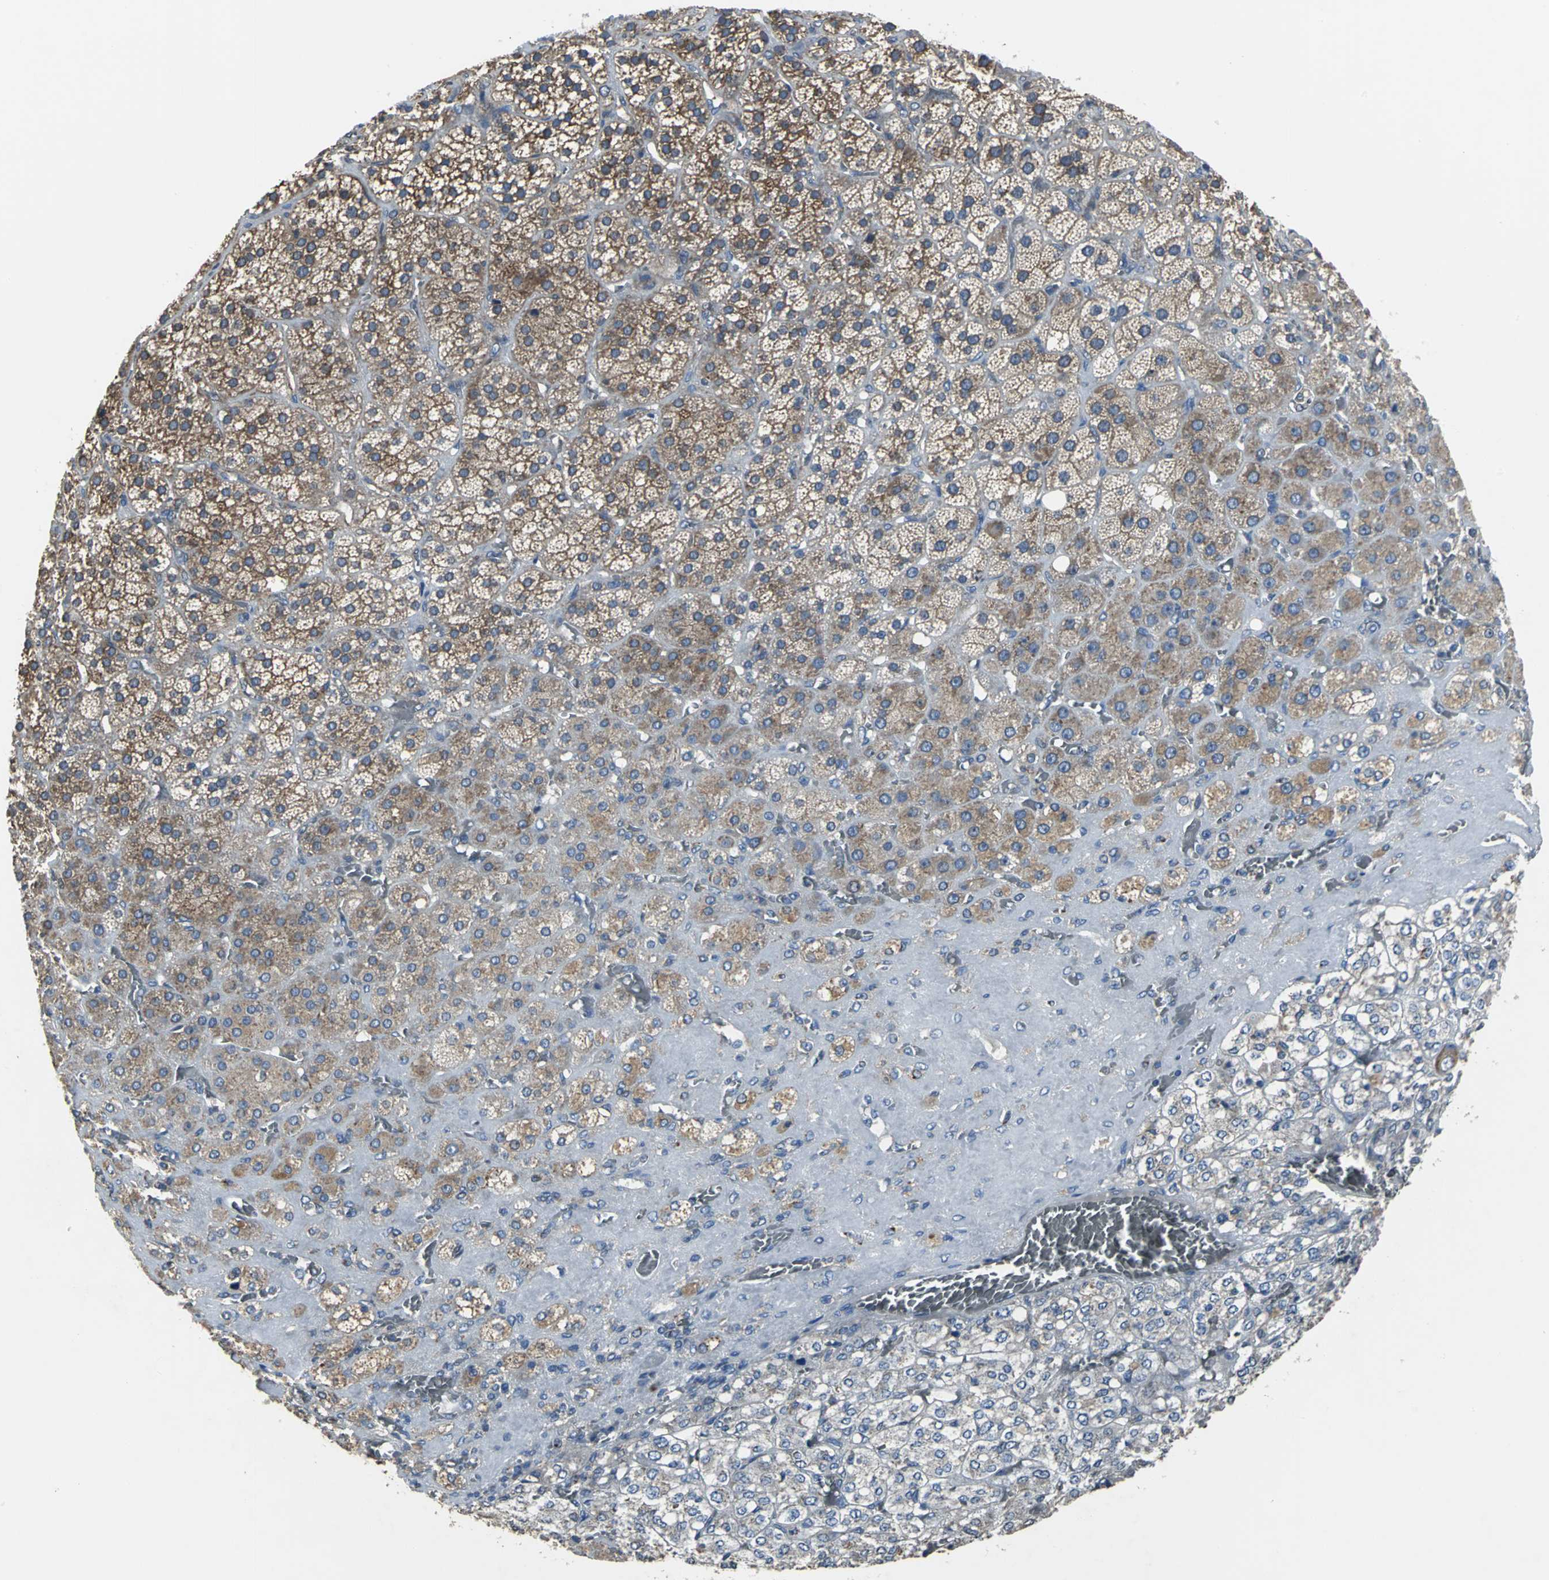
{"staining": {"intensity": "moderate", "quantity": "25%-75%", "location": "cytoplasmic/membranous"}, "tissue": "adrenal gland", "cell_type": "Glandular cells", "image_type": "normal", "snomed": [{"axis": "morphology", "description": "Normal tissue, NOS"}, {"axis": "topography", "description": "Adrenal gland"}], "caption": "DAB (3,3'-diaminobenzidine) immunohistochemical staining of normal adrenal gland reveals moderate cytoplasmic/membranous protein positivity in approximately 25%-75% of glandular cells.", "gene": "EIF5A", "patient": {"sex": "female", "age": 71}}